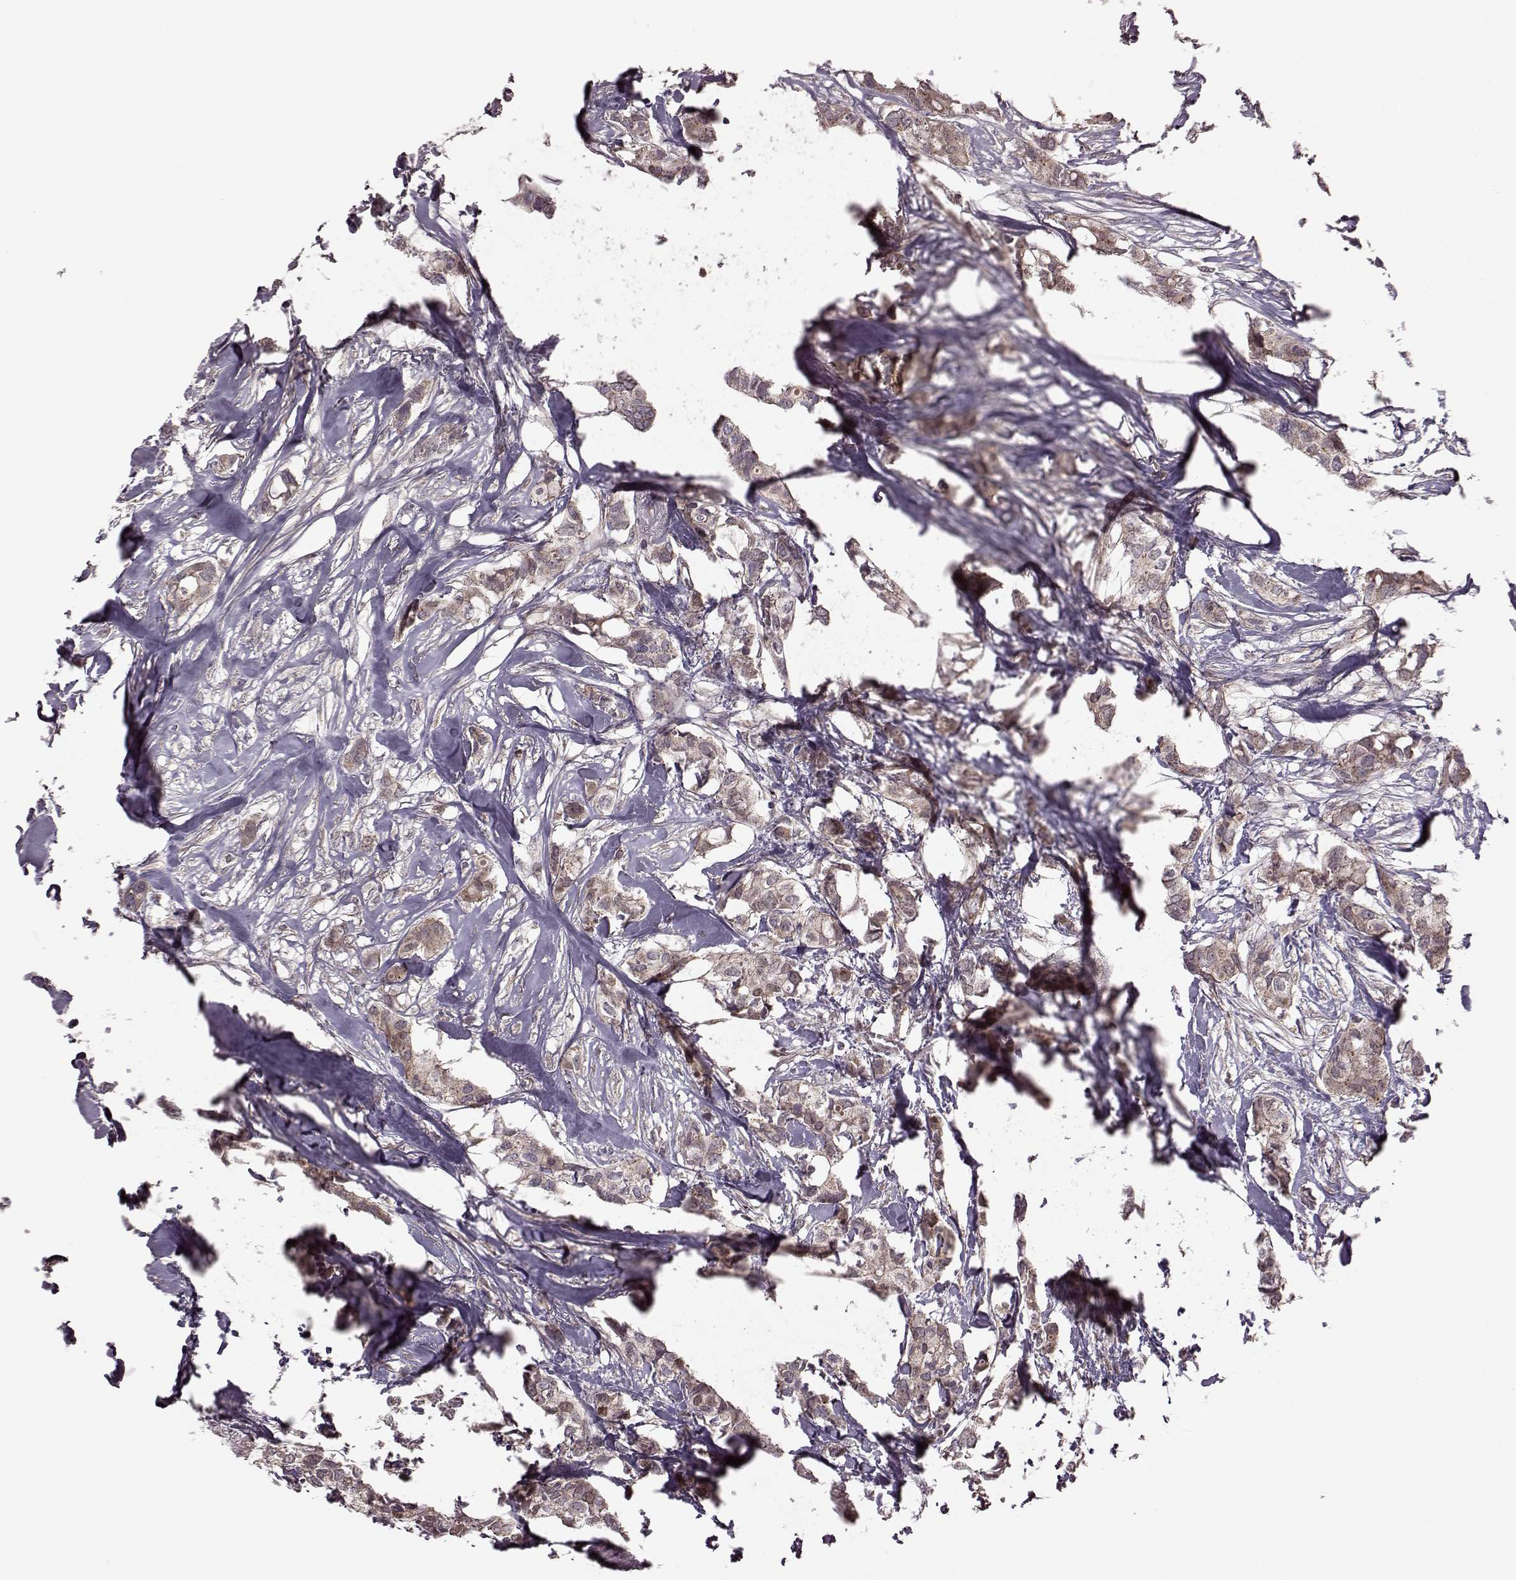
{"staining": {"intensity": "moderate", "quantity": ">75%", "location": "cytoplasmic/membranous"}, "tissue": "breast cancer", "cell_type": "Tumor cells", "image_type": "cancer", "snomed": [{"axis": "morphology", "description": "Duct carcinoma"}, {"axis": "topography", "description": "Breast"}], "caption": "An image of human infiltrating ductal carcinoma (breast) stained for a protein demonstrates moderate cytoplasmic/membranous brown staining in tumor cells. The staining is performed using DAB (3,3'-diaminobenzidine) brown chromogen to label protein expression. The nuclei are counter-stained blue using hematoxylin.", "gene": "FNIP2", "patient": {"sex": "female", "age": 62}}